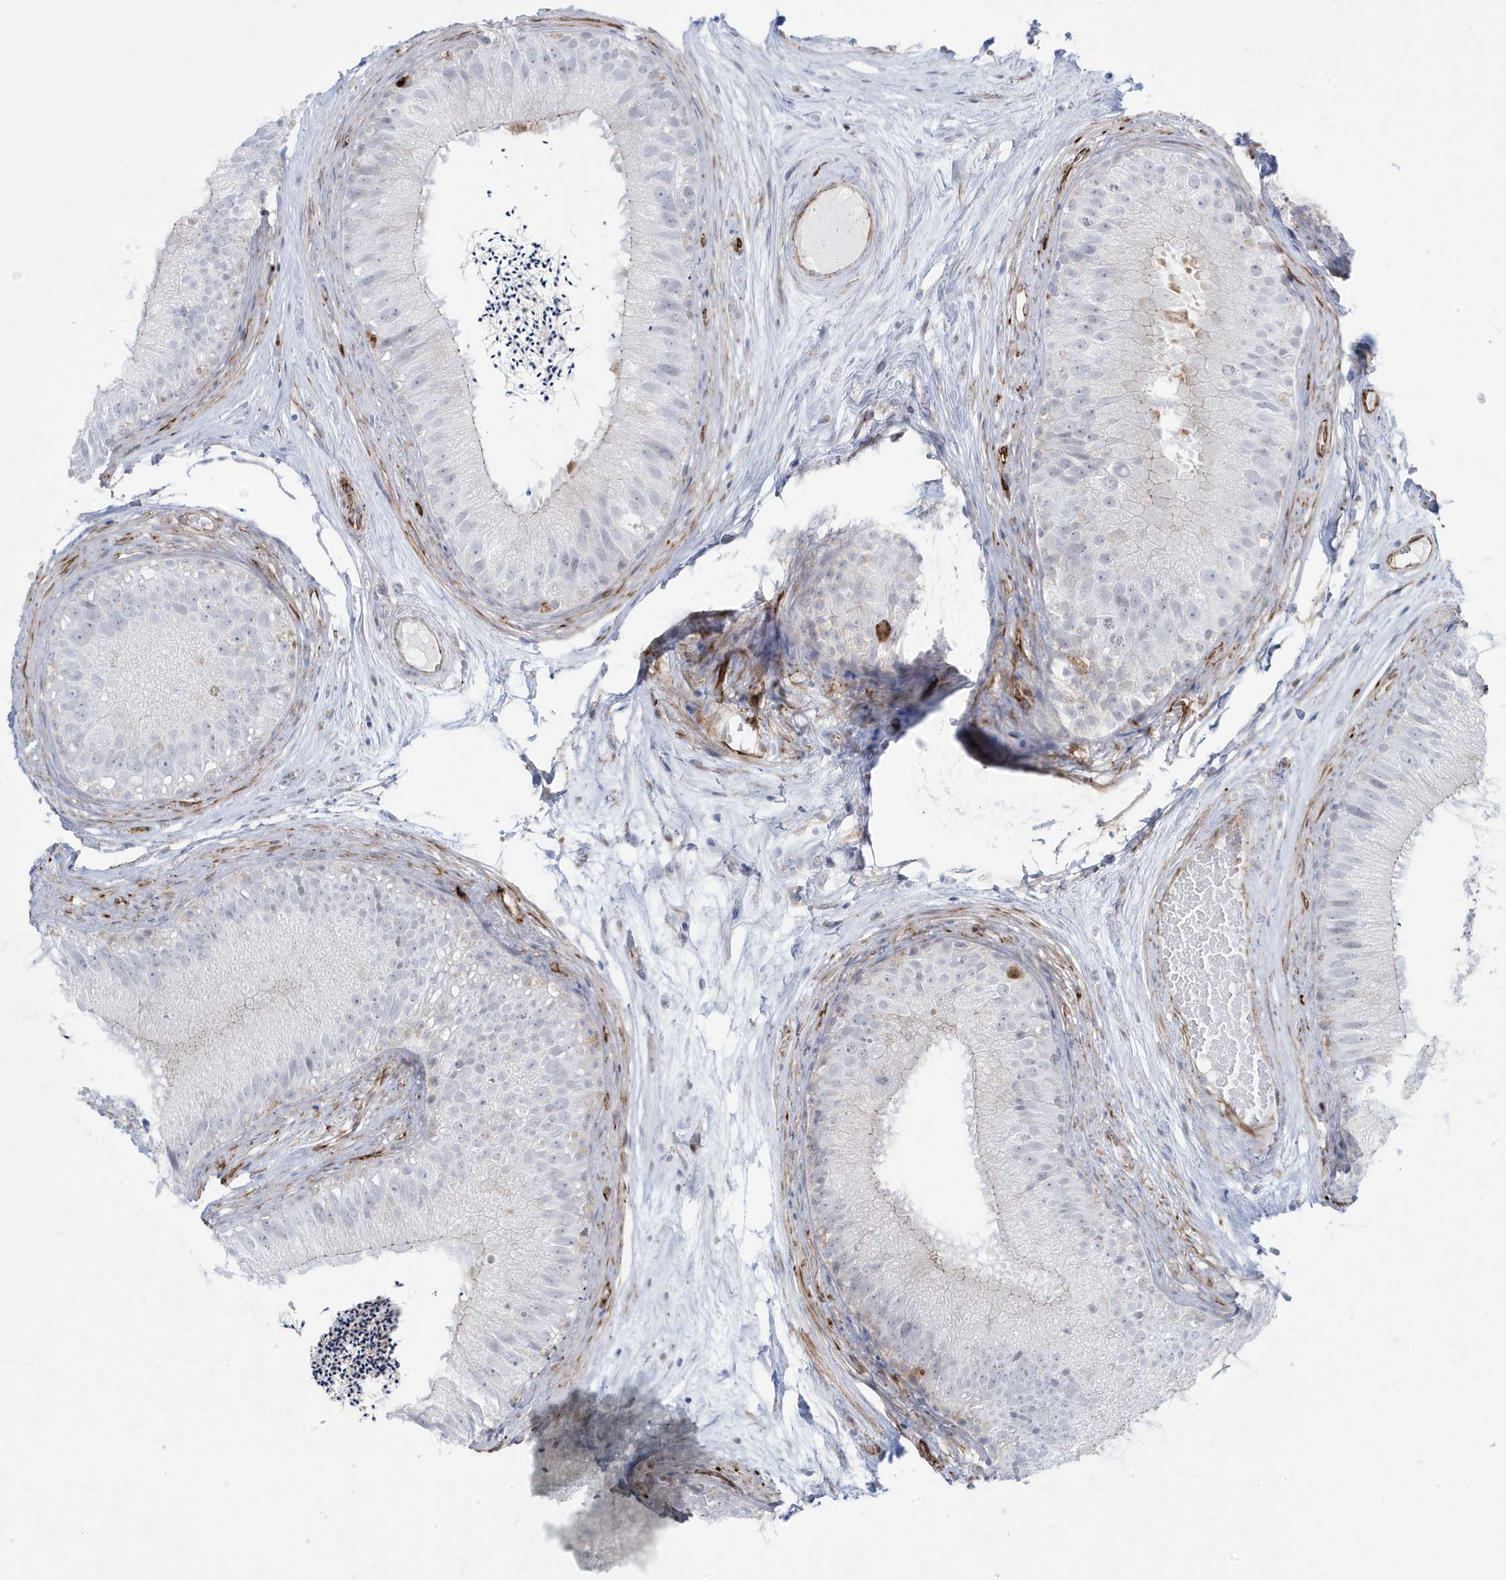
{"staining": {"intensity": "negative", "quantity": "none", "location": "none"}, "tissue": "epididymis", "cell_type": "Glandular cells", "image_type": "normal", "snomed": [{"axis": "morphology", "description": "Normal tissue, NOS"}, {"axis": "topography", "description": "Epididymis"}], "caption": "An immunohistochemistry (IHC) photomicrograph of normal epididymis is shown. There is no staining in glandular cells of epididymis.", "gene": "ADAMTSL3", "patient": {"sex": "male", "age": 77}}